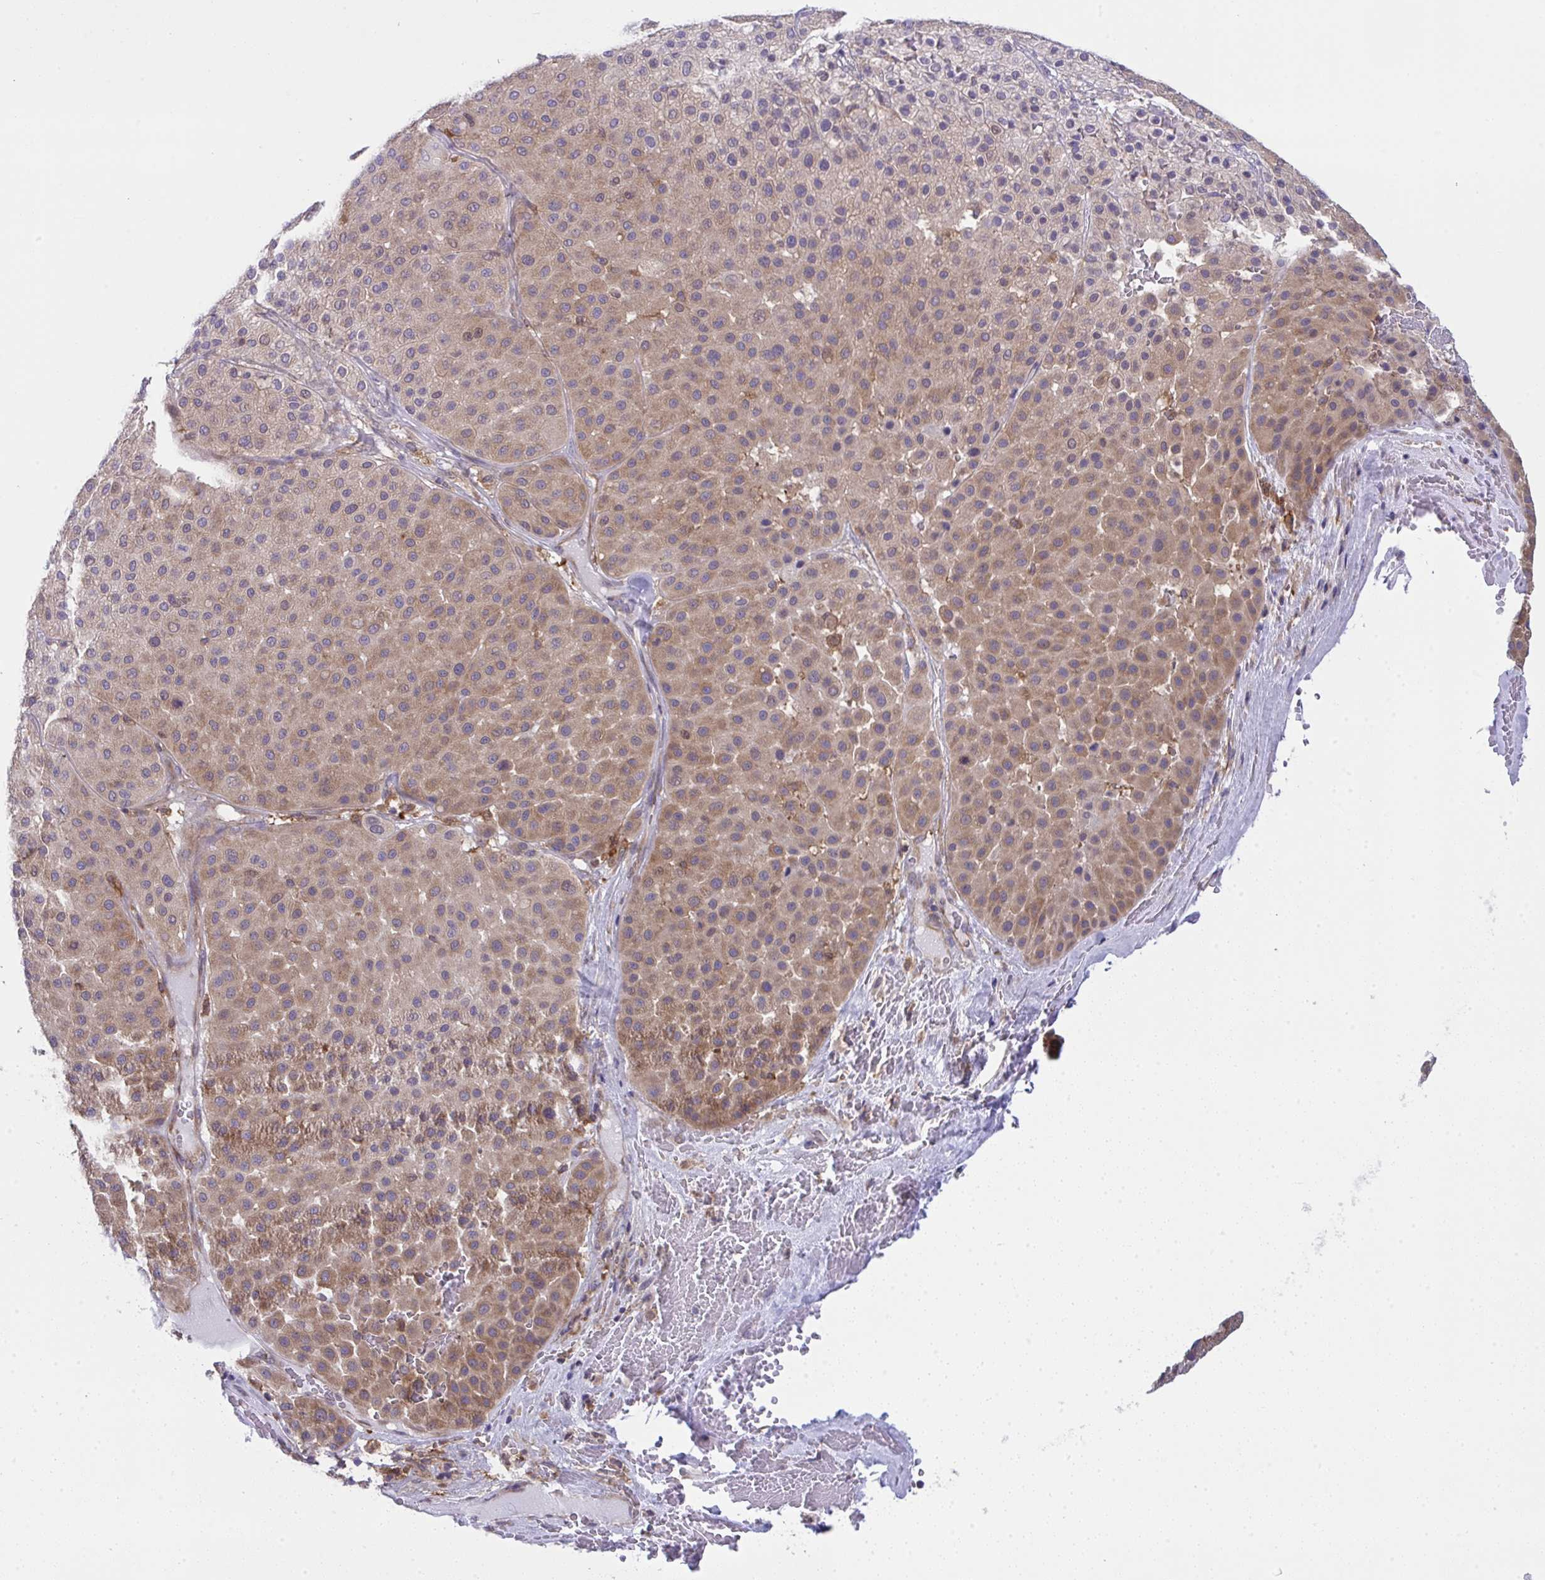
{"staining": {"intensity": "moderate", "quantity": "25%-75%", "location": "cytoplasmic/membranous,nuclear"}, "tissue": "melanoma", "cell_type": "Tumor cells", "image_type": "cancer", "snomed": [{"axis": "morphology", "description": "Malignant melanoma, Metastatic site"}, {"axis": "topography", "description": "Smooth muscle"}], "caption": "Immunohistochemistry (IHC) photomicrograph of neoplastic tissue: human malignant melanoma (metastatic site) stained using IHC exhibits medium levels of moderate protein expression localized specifically in the cytoplasmic/membranous and nuclear of tumor cells, appearing as a cytoplasmic/membranous and nuclear brown color.", "gene": "ALDH16A1", "patient": {"sex": "male", "age": 41}}